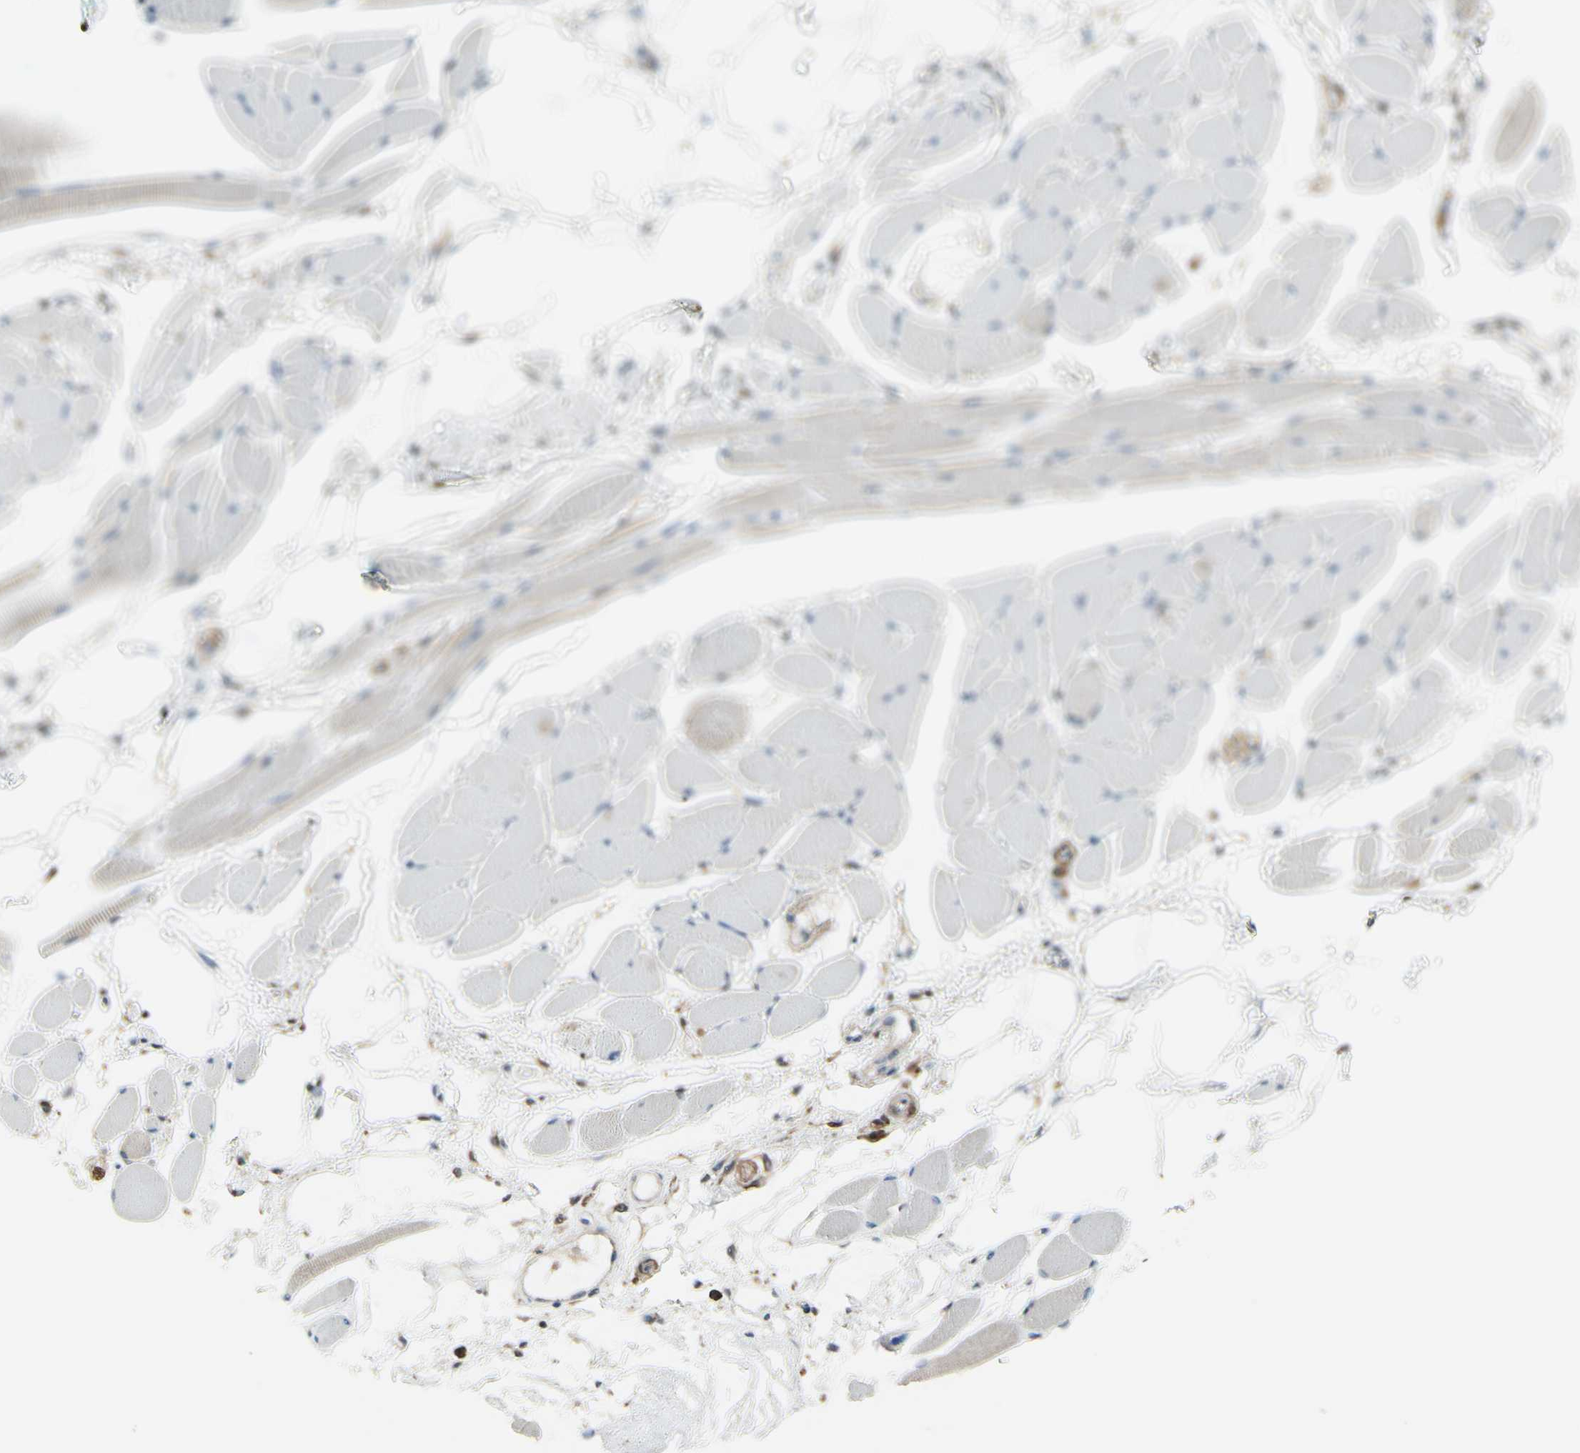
{"staining": {"intensity": "weak", "quantity": "25%-75%", "location": "cytoplasmic/membranous"}, "tissue": "skeletal muscle", "cell_type": "Myocytes", "image_type": "normal", "snomed": [{"axis": "morphology", "description": "Normal tissue, NOS"}, {"axis": "topography", "description": "Skeletal muscle"}, {"axis": "topography", "description": "Peripheral nerve tissue"}], "caption": "An immunohistochemistry (IHC) image of unremarkable tissue is shown. Protein staining in brown labels weak cytoplasmic/membranous positivity in skeletal muscle within myocytes.", "gene": "GSN", "patient": {"sex": "female", "age": 84}}